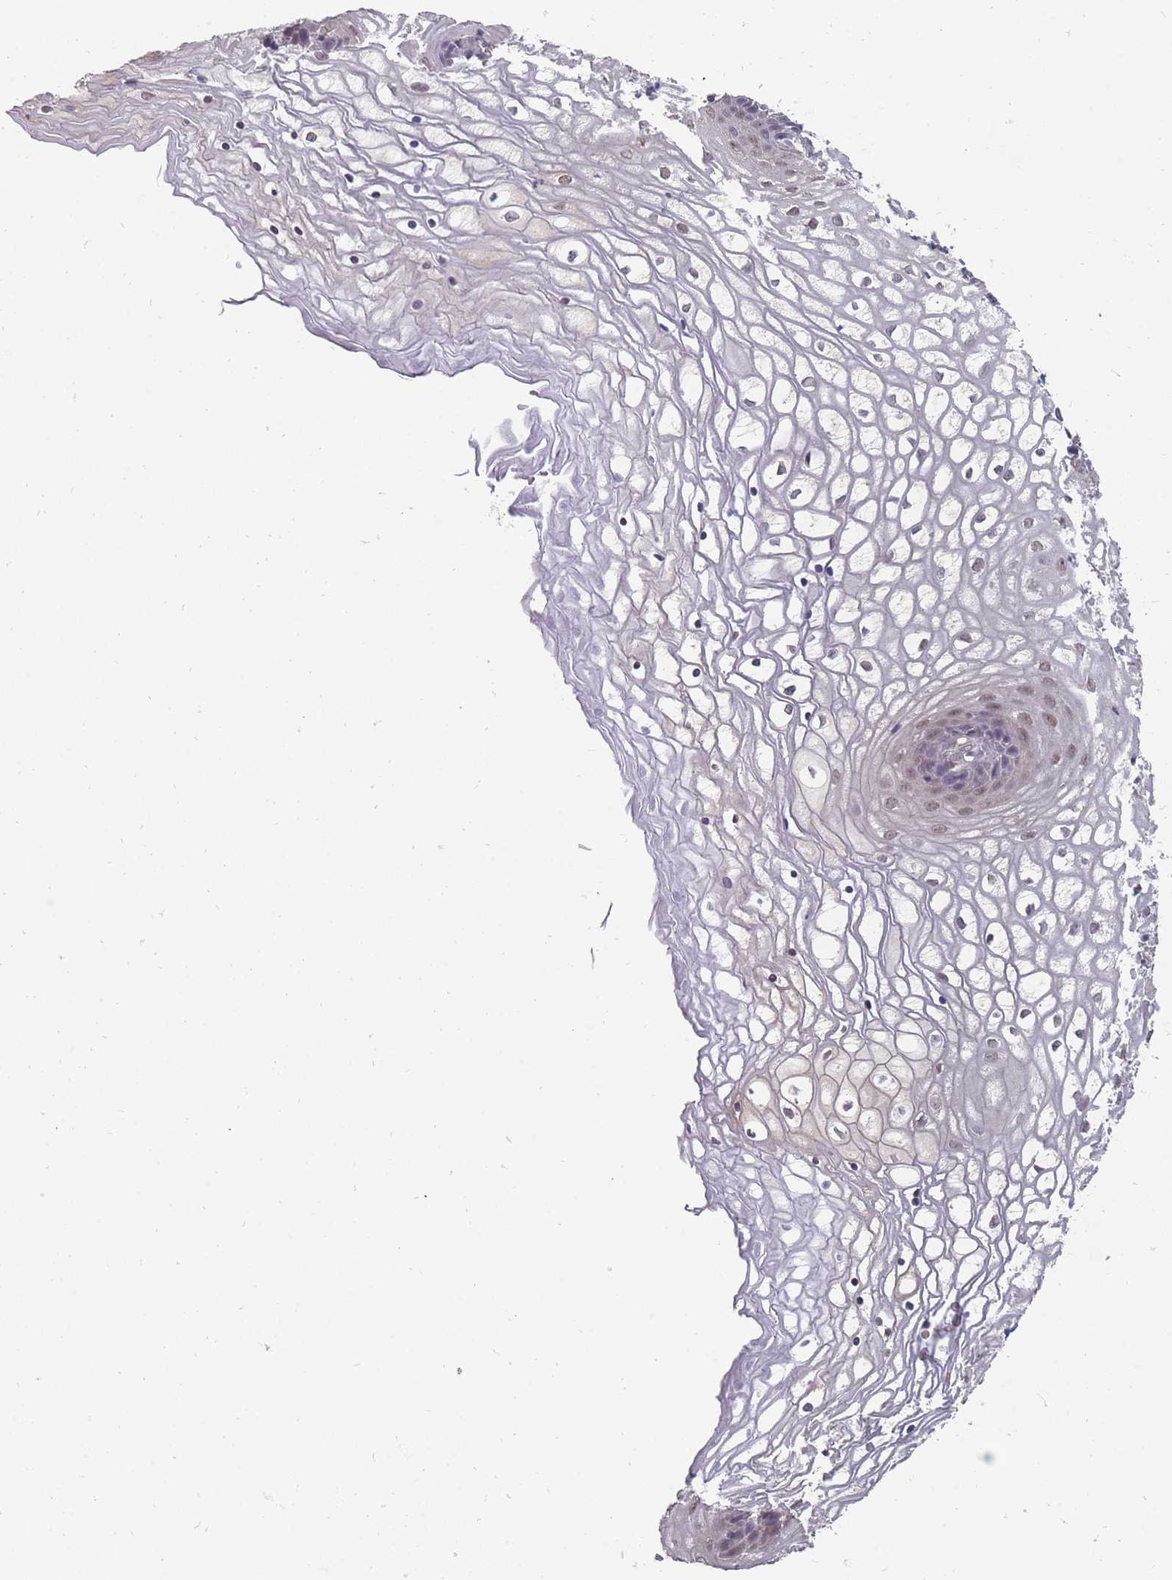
{"staining": {"intensity": "weak", "quantity": "<25%", "location": "nuclear"}, "tissue": "vagina", "cell_type": "Squamous epithelial cells", "image_type": "normal", "snomed": [{"axis": "morphology", "description": "Normal tissue, NOS"}, {"axis": "topography", "description": "Vagina"}], "caption": "This image is of benign vagina stained with immunohistochemistry (IHC) to label a protein in brown with the nuclei are counter-stained blue. There is no staining in squamous epithelial cells.", "gene": "NKD1", "patient": {"sex": "female", "age": 34}}